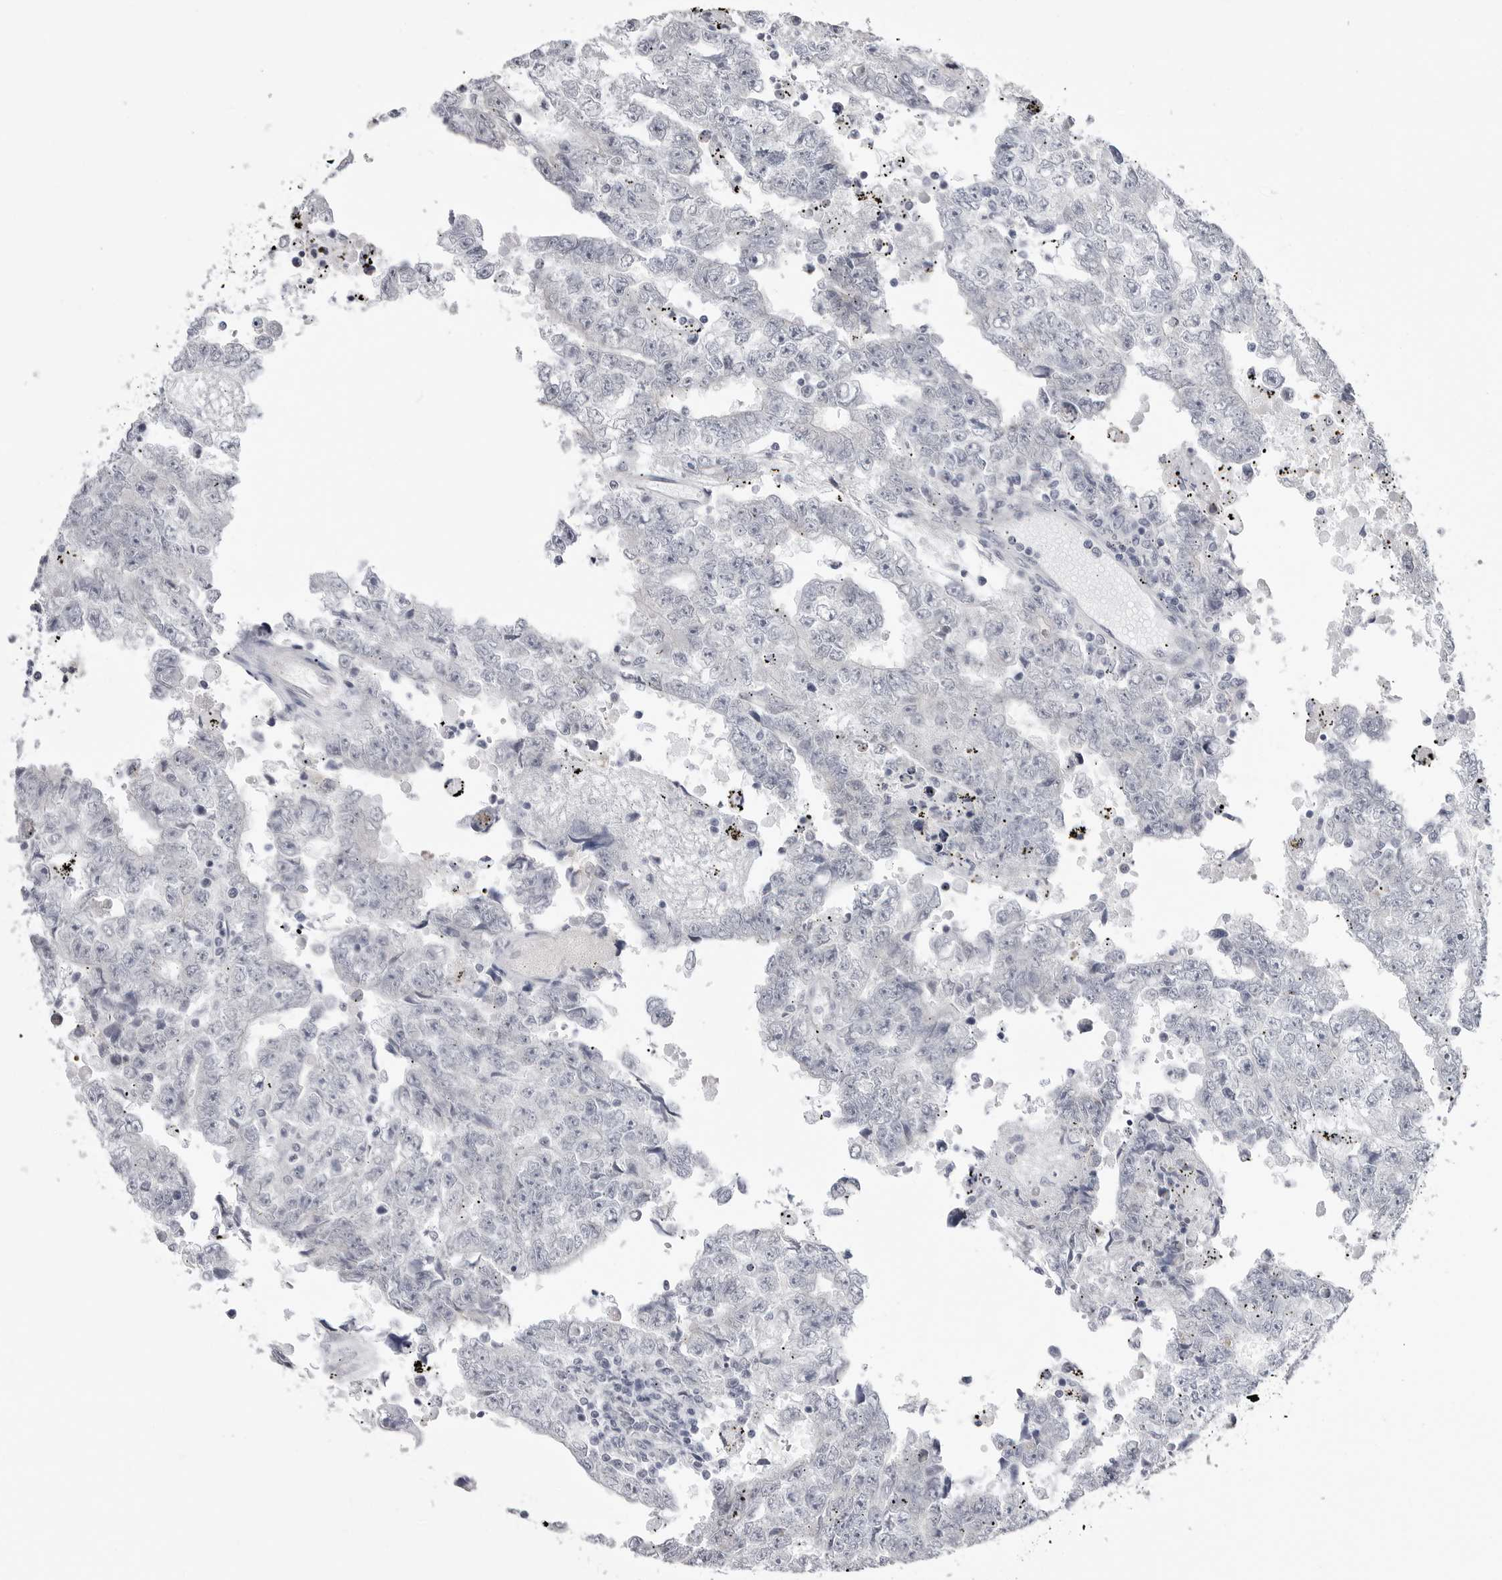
{"staining": {"intensity": "negative", "quantity": "none", "location": "none"}, "tissue": "testis cancer", "cell_type": "Tumor cells", "image_type": "cancer", "snomed": [{"axis": "morphology", "description": "Carcinoma, Embryonal, NOS"}, {"axis": "topography", "description": "Testis"}], "caption": "The photomicrograph displays no significant positivity in tumor cells of testis cancer (embryonal carcinoma).", "gene": "FH", "patient": {"sex": "male", "age": 25}}